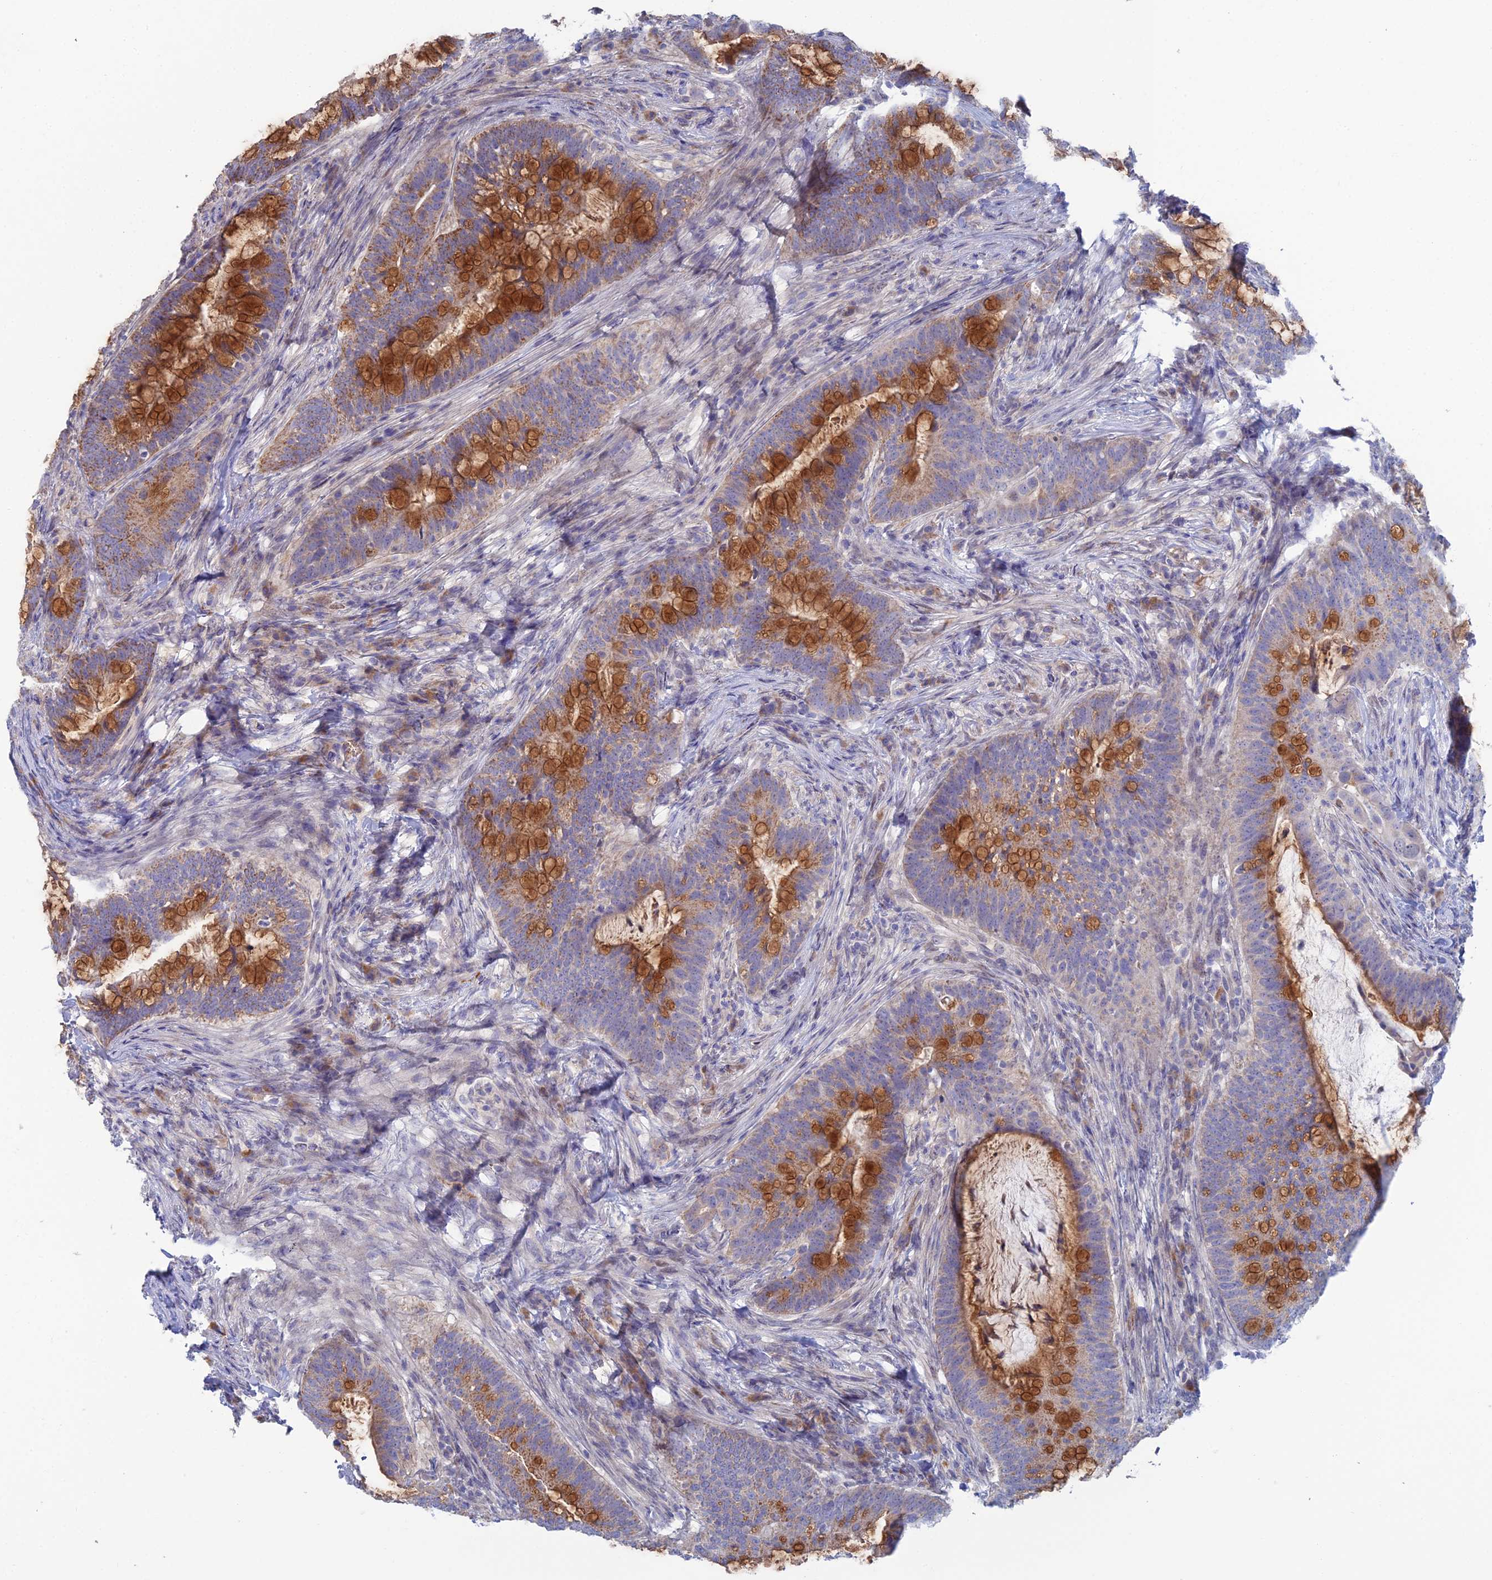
{"staining": {"intensity": "moderate", "quantity": "25%-75%", "location": "cytoplasmic/membranous"}, "tissue": "colorectal cancer", "cell_type": "Tumor cells", "image_type": "cancer", "snomed": [{"axis": "morphology", "description": "Adenocarcinoma, NOS"}, {"axis": "topography", "description": "Colon"}], "caption": "This is a histology image of IHC staining of colorectal cancer (adenocarcinoma), which shows moderate positivity in the cytoplasmic/membranous of tumor cells.", "gene": "ARL16", "patient": {"sex": "female", "age": 66}}